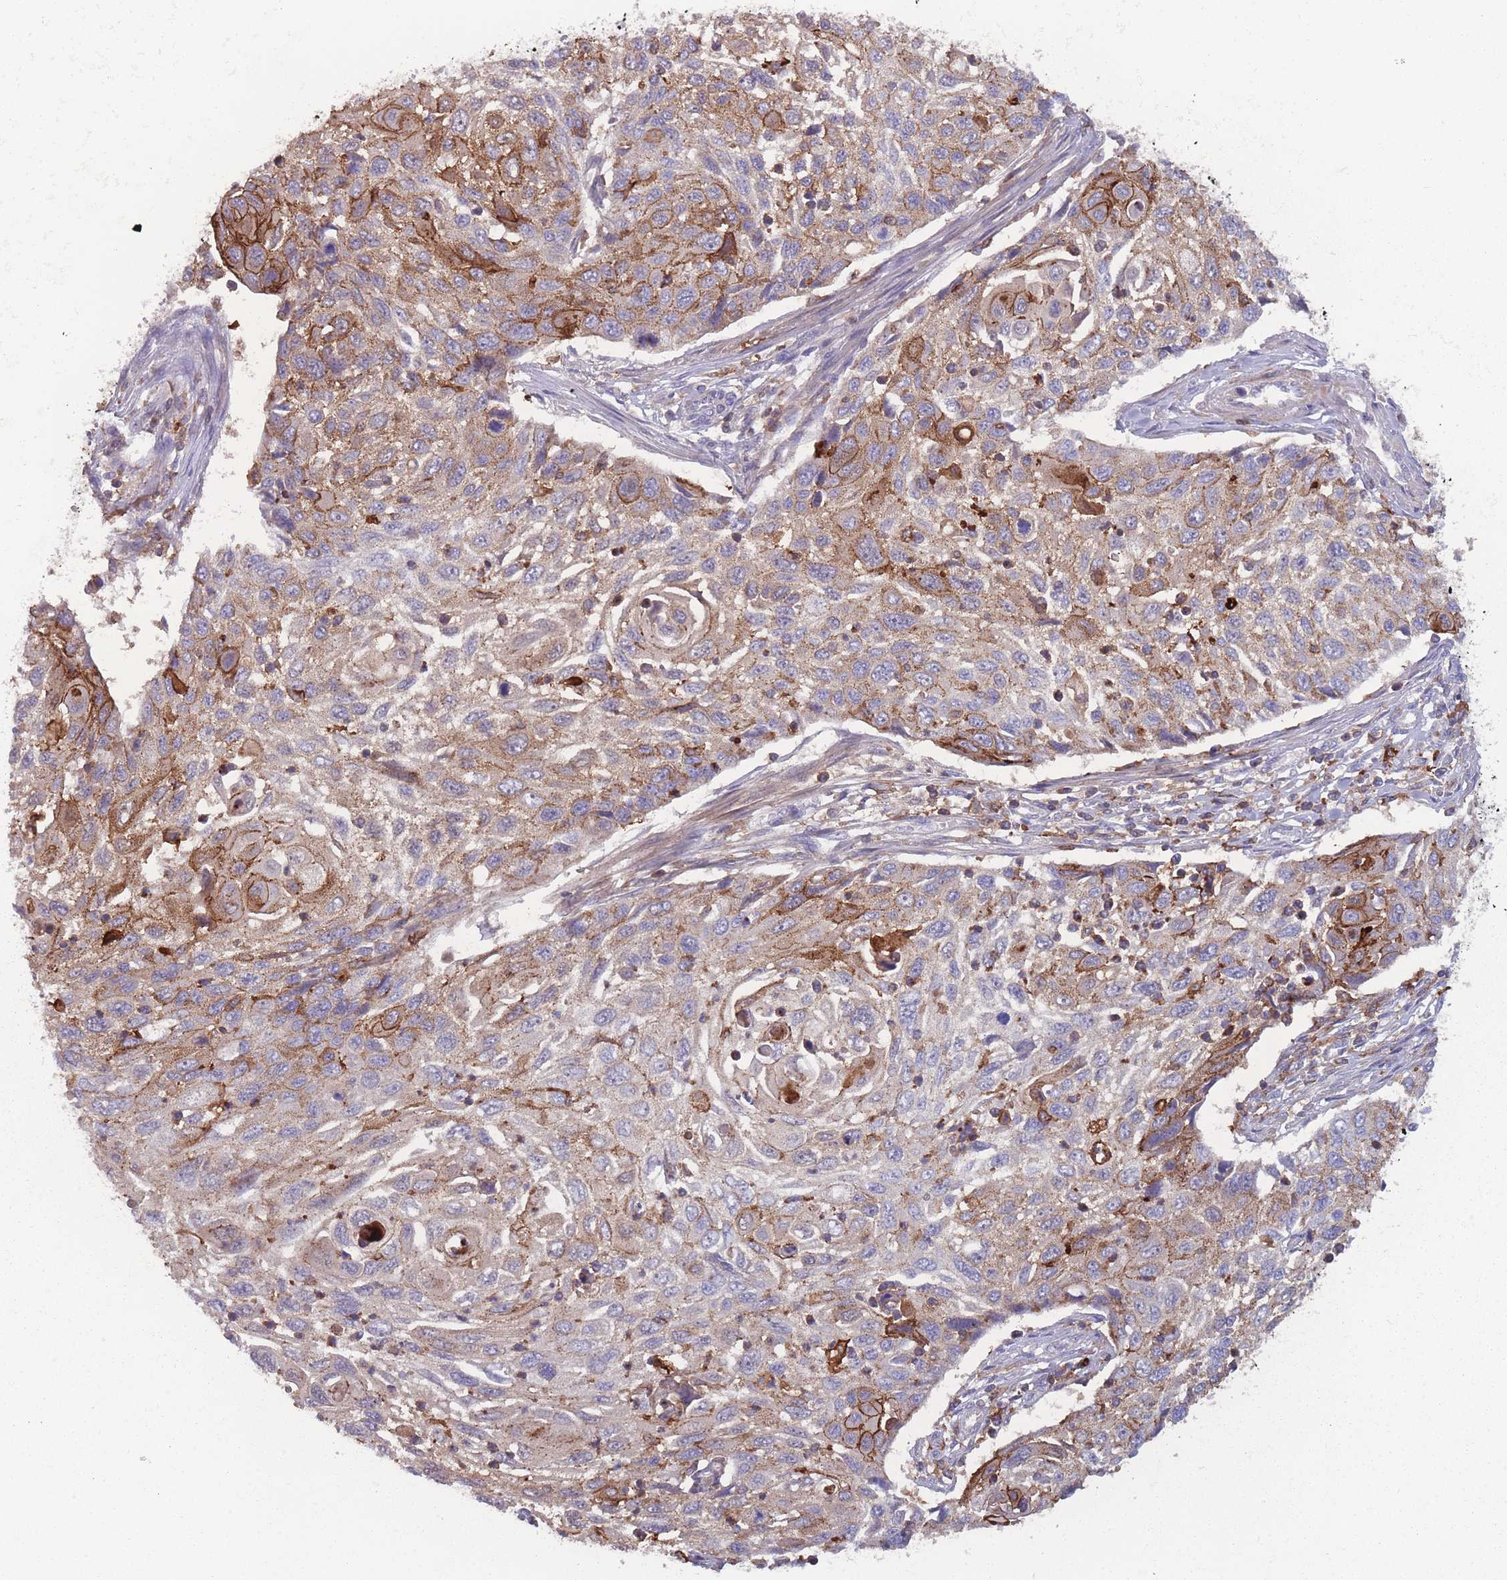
{"staining": {"intensity": "moderate", "quantity": "25%-75%", "location": "cytoplasmic/membranous"}, "tissue": "cervical cancer", "cell_type": "Tumor cells", "image_type": "cancer", "snomed": [{"axis": "morphology", "description": "Squamous cell carcinoma, NOS"}, {"axis": "topography", "description": "Cervix"}], "caption": "Approximately 25%-75% of tumor cells in cervical squamous cell carcinoma display moderate cytoplasmic/membranous protein expression as visualized by brown immunohistochemical staining.", "gene": "CD33", "patient": {"sex": "female", "age": 70}}